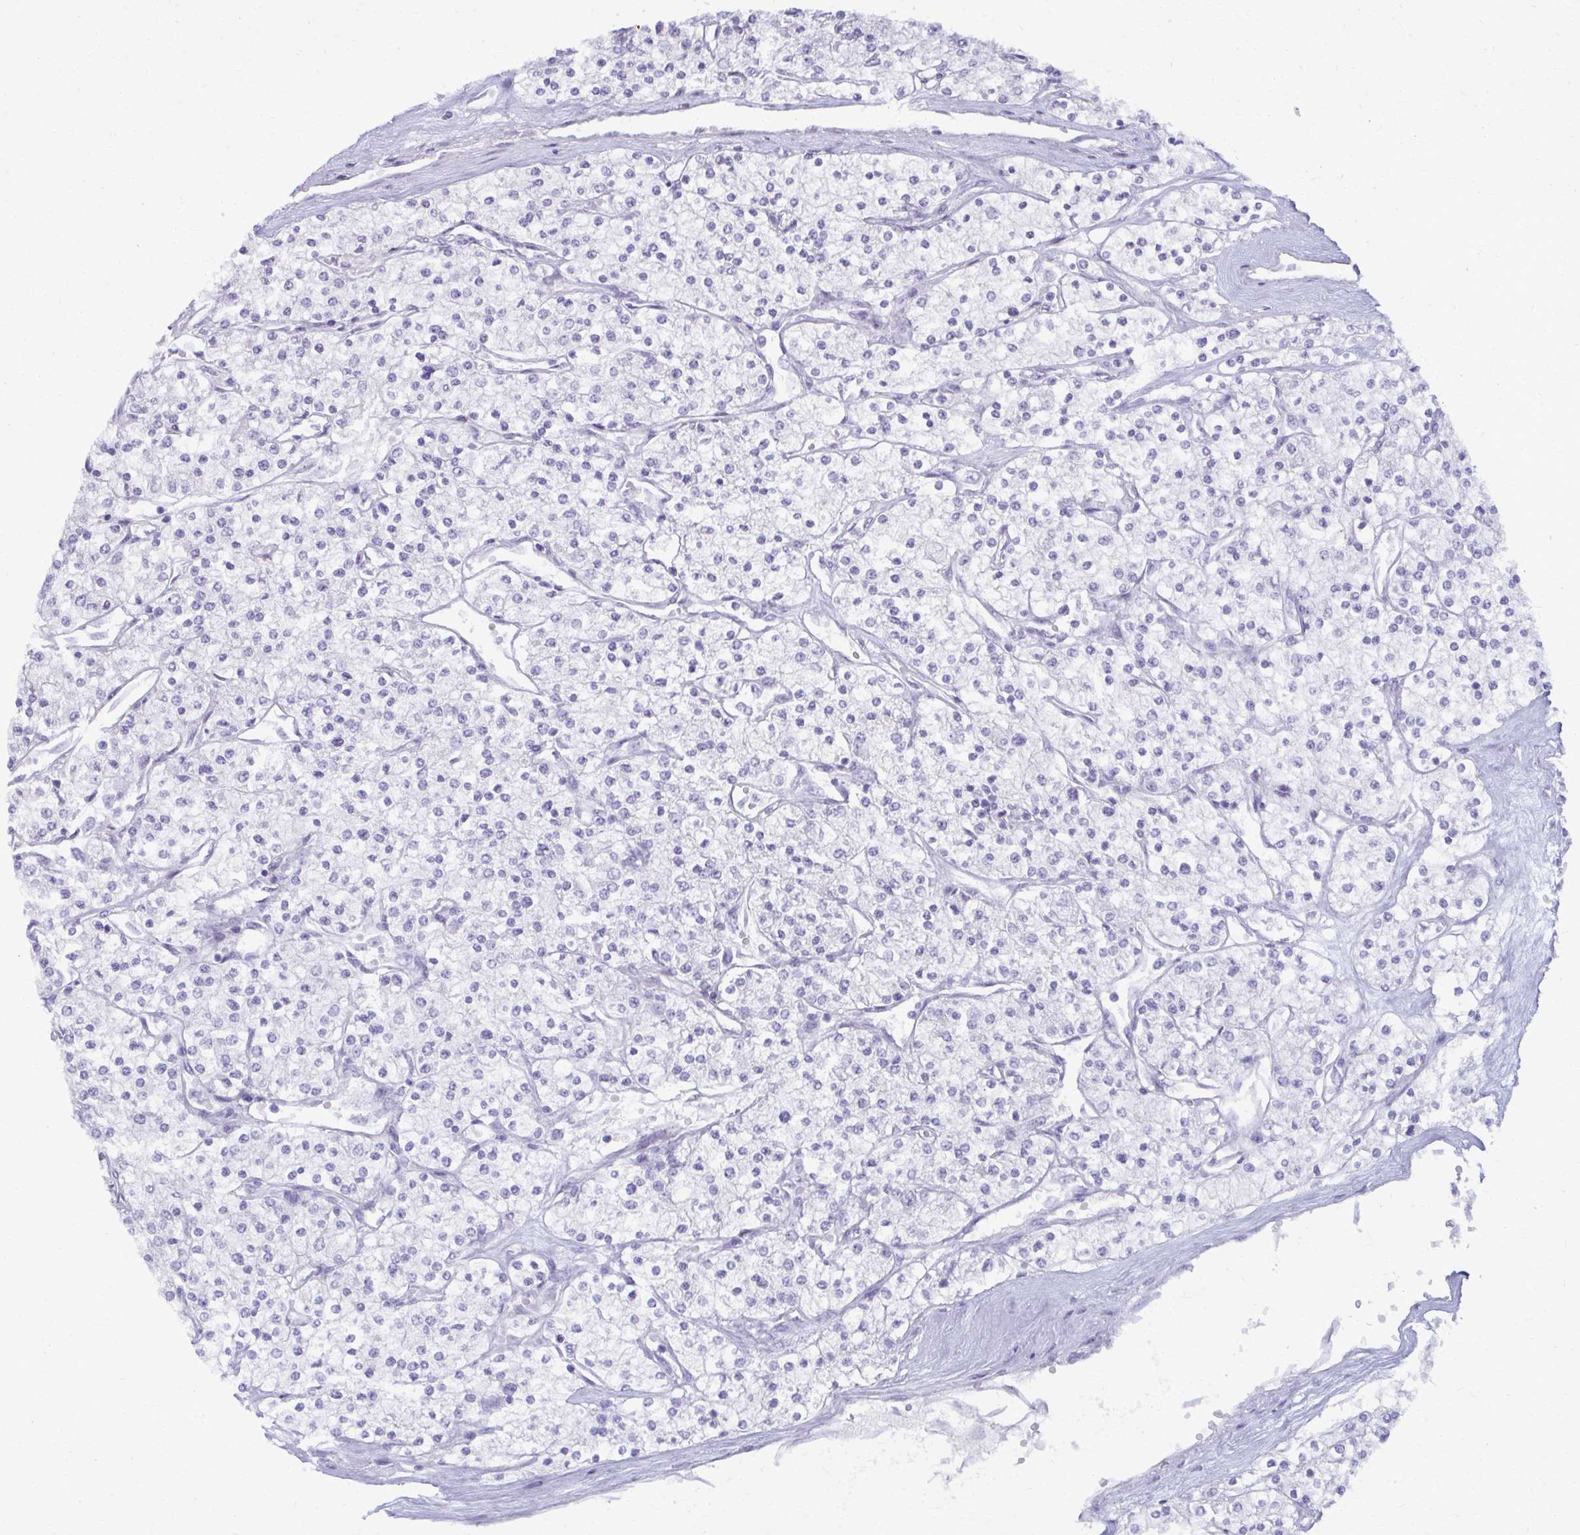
{"staining": {"intensity": "negative", "quantity": "none", "location": "none"}, "tissue": "renal cancer", "cell_type": "Tumor cells", "image_type": "cancer", "snomed": [{"axis": "morphology", "description": "Adenocarcinoma, NOS"}, {"axis": "topography", "description": "Kidney"}], "caption": "High power microscopy image of an IHC photomicrograph of renal cancer (adenocarcinoma), revealing no significant positivity in tumor cells. Nuclei are stained in blue.", "gene": "MAF1", "patient": {"sex": "male", "age": 80}}